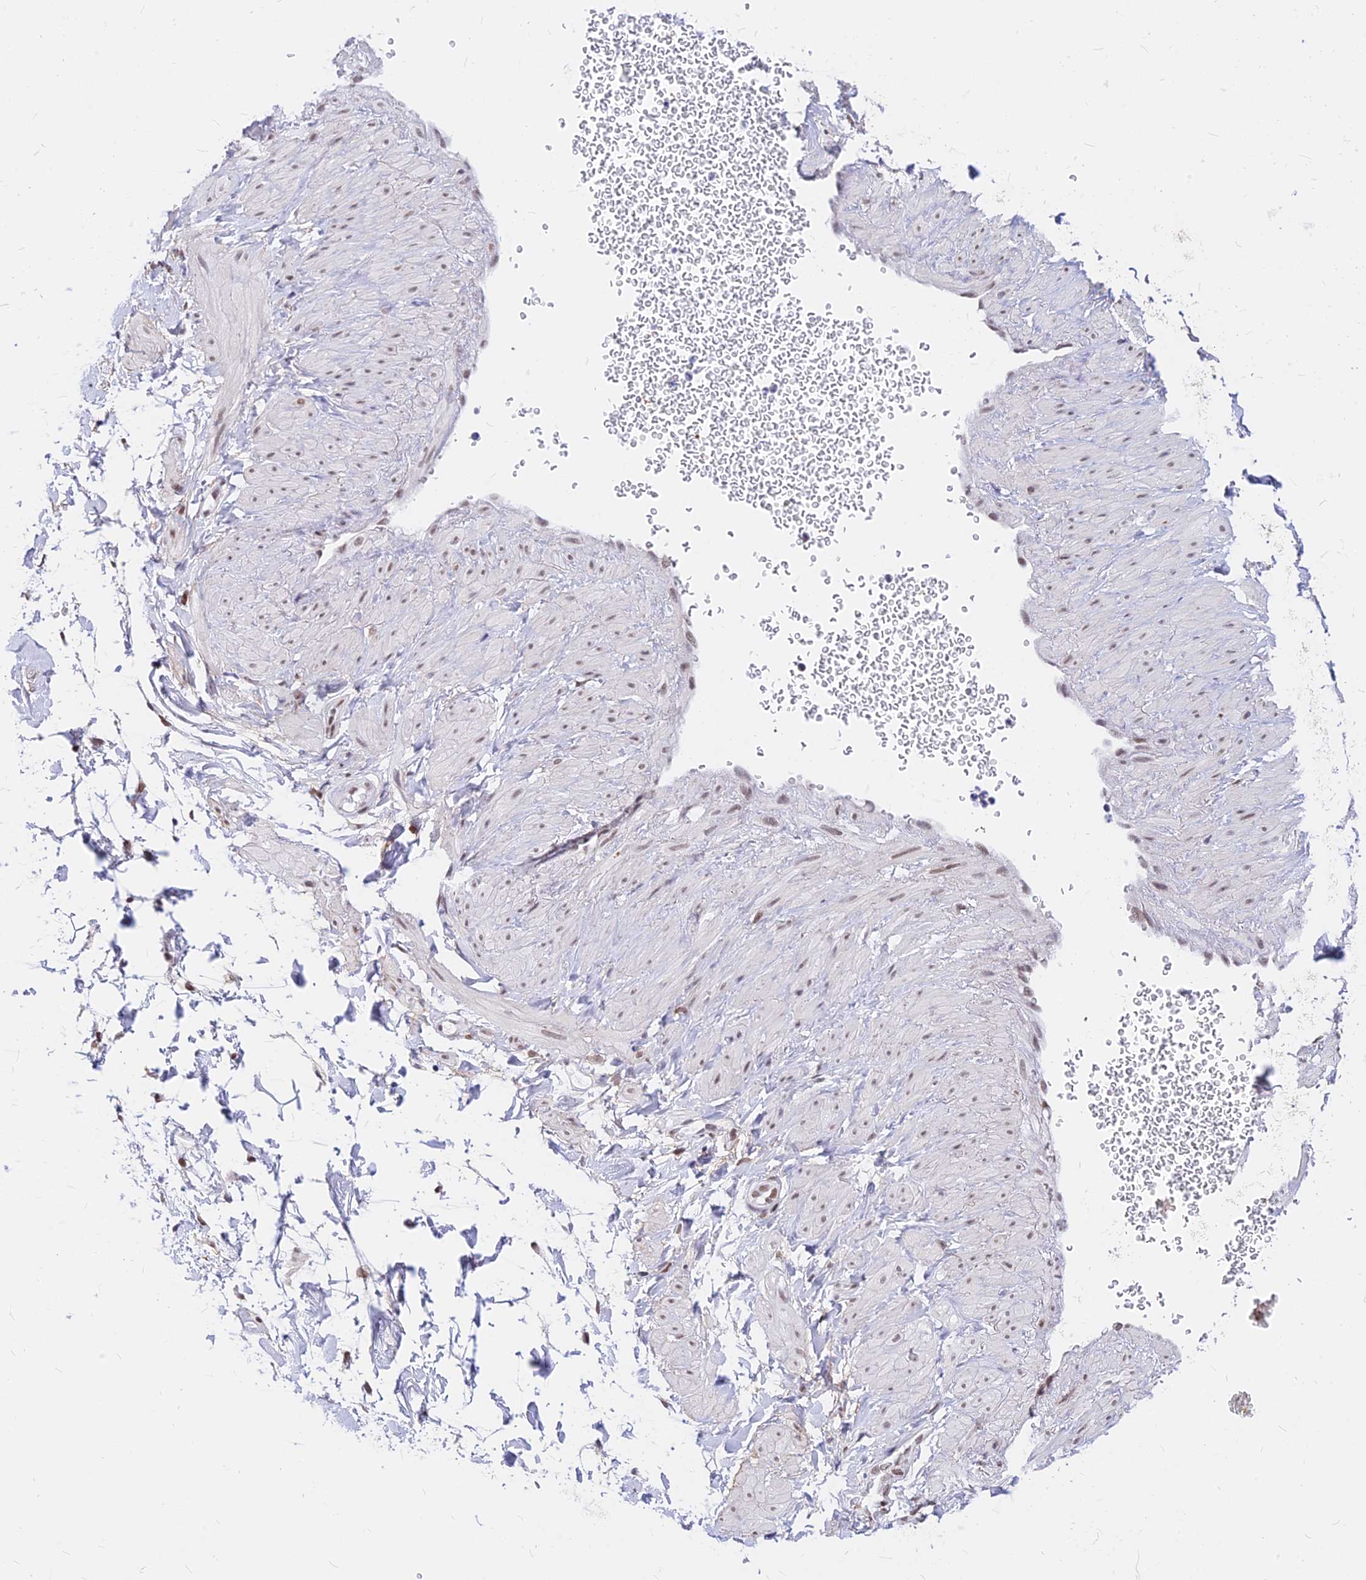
{"staining": {"intensity": "moderate", "quantity": ">75%", "location": "nuclear"}, "tissue": "adipose tissue", "cell_type": "Adipocytes", "image_type": "normal", "snomed": [{"axis": "morphology", "description": "Normal tissue, NOS"}, {"axis": "topography", "description": "Soft tissue"}, {"axis": "topography", "description": "Adipose tissue"}, {"axis": "topography", "description": "Vascular tissue"}, {"axis": "topography", "description": "Peripheral nerve tissue"}], "caption": "IHC micrograph of normal adipose tissue: adipose tissue stained using IHC exhibits medium levels of moderate protein expression localized specifically in the nuclear of adipocytes, appearing as a nuclear brown color.", "gene": "KCTD13", "patient": {"sex": "male", "age": 74}}